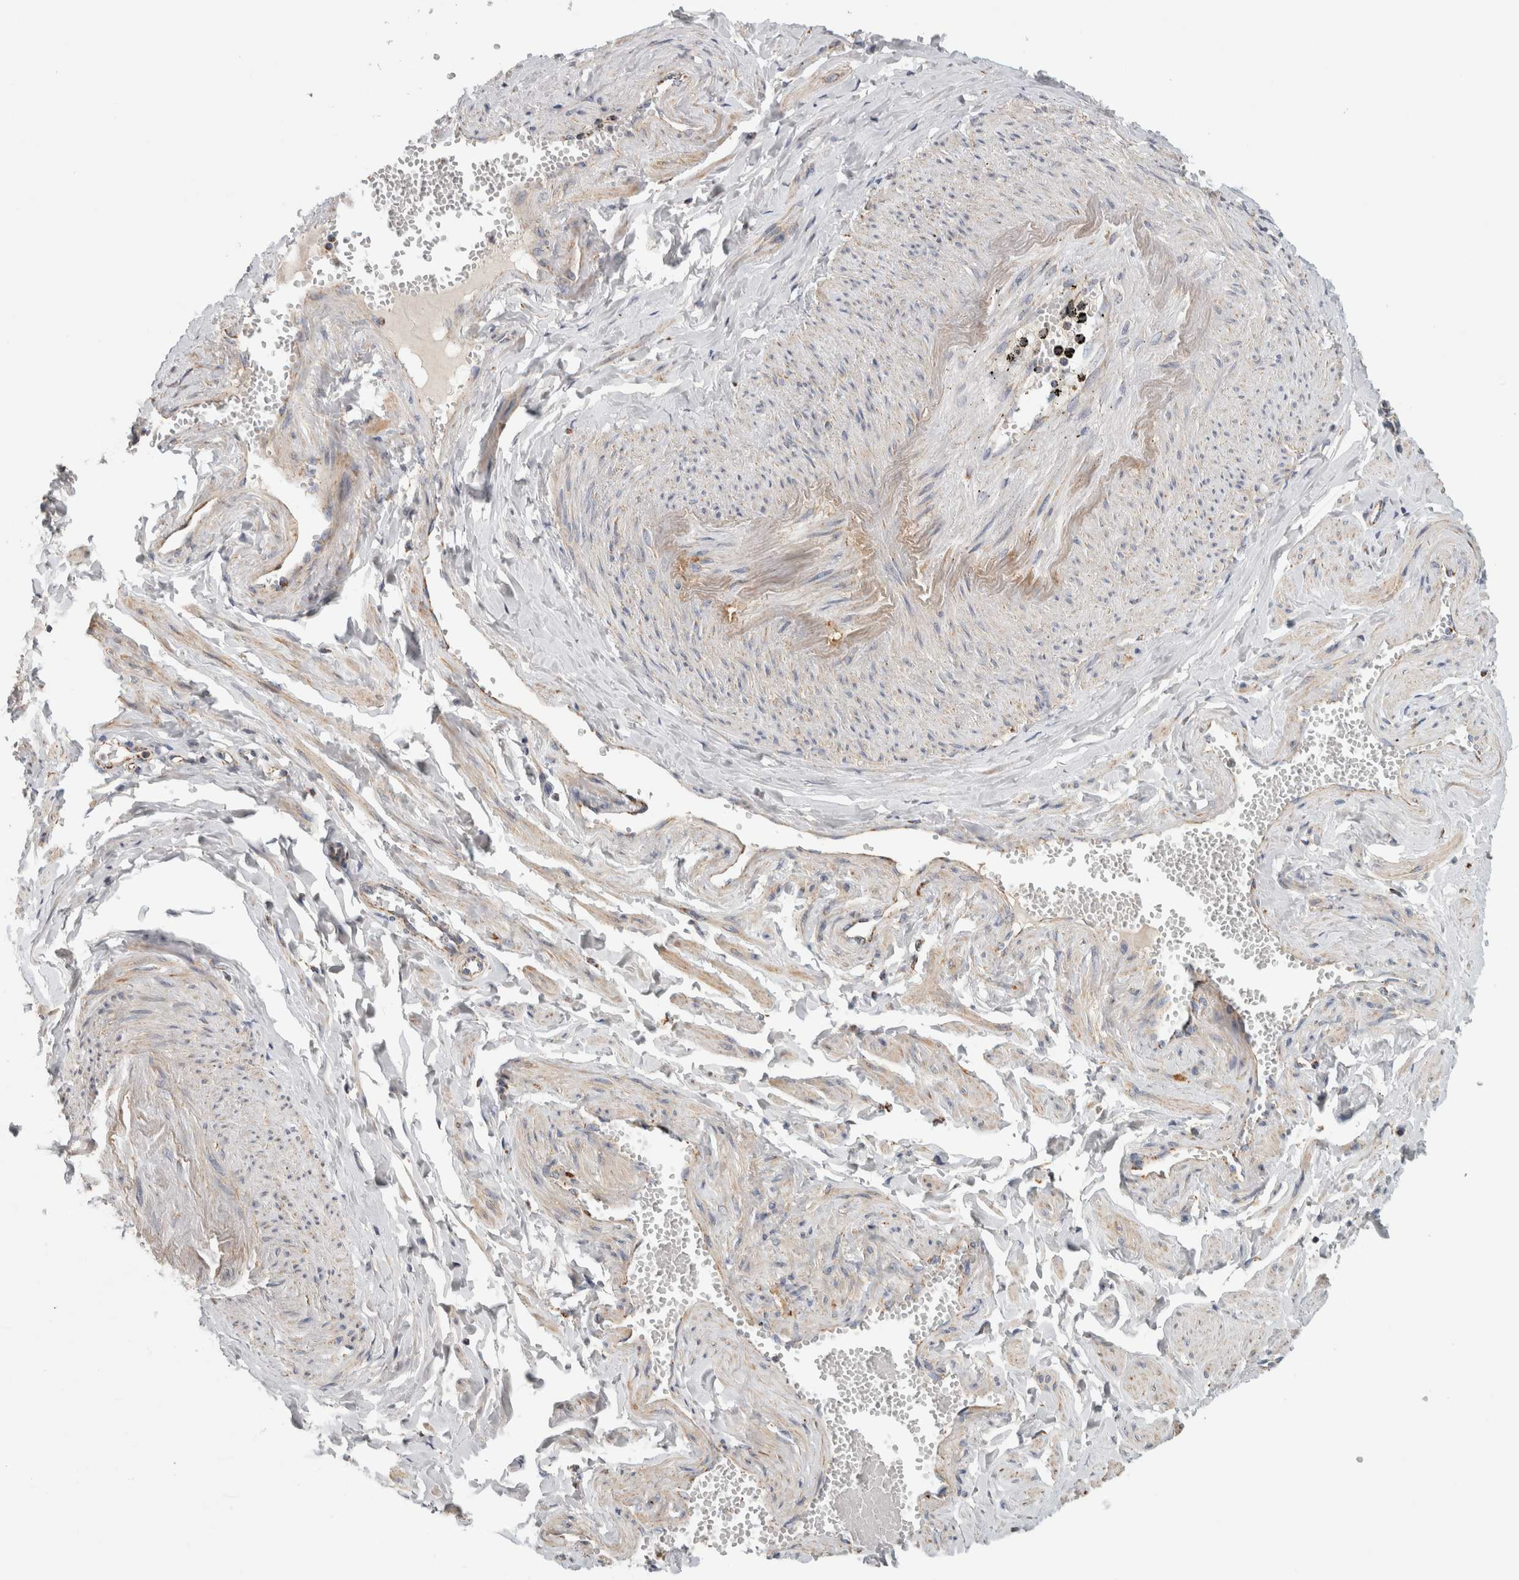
{"staining": {"intensity": "moderate", "quantity": "25%-75%", "location": "cytoplasmic/membranous"}, "tissue": "adipose tissue", "cell_type": "Adipocytes", "image_type": "normal", "snomed": [{"axis": "morphology", "description": "Normal tissue, NOS"}, {"axis": "topography", "description": "Vascular tissue"}, {"axis": "topography", "description": "Fallopian tube"}, {"axis": "topography", "description": "Ovary"}], "caption": "The immunohistochemical stain highlights moderate cytoplasmic/membranous staining in adipocytes of unremarkable adipose tissue.", "gene": "ST8SIA1", "patient": {"sex": "female", "age": 67}}